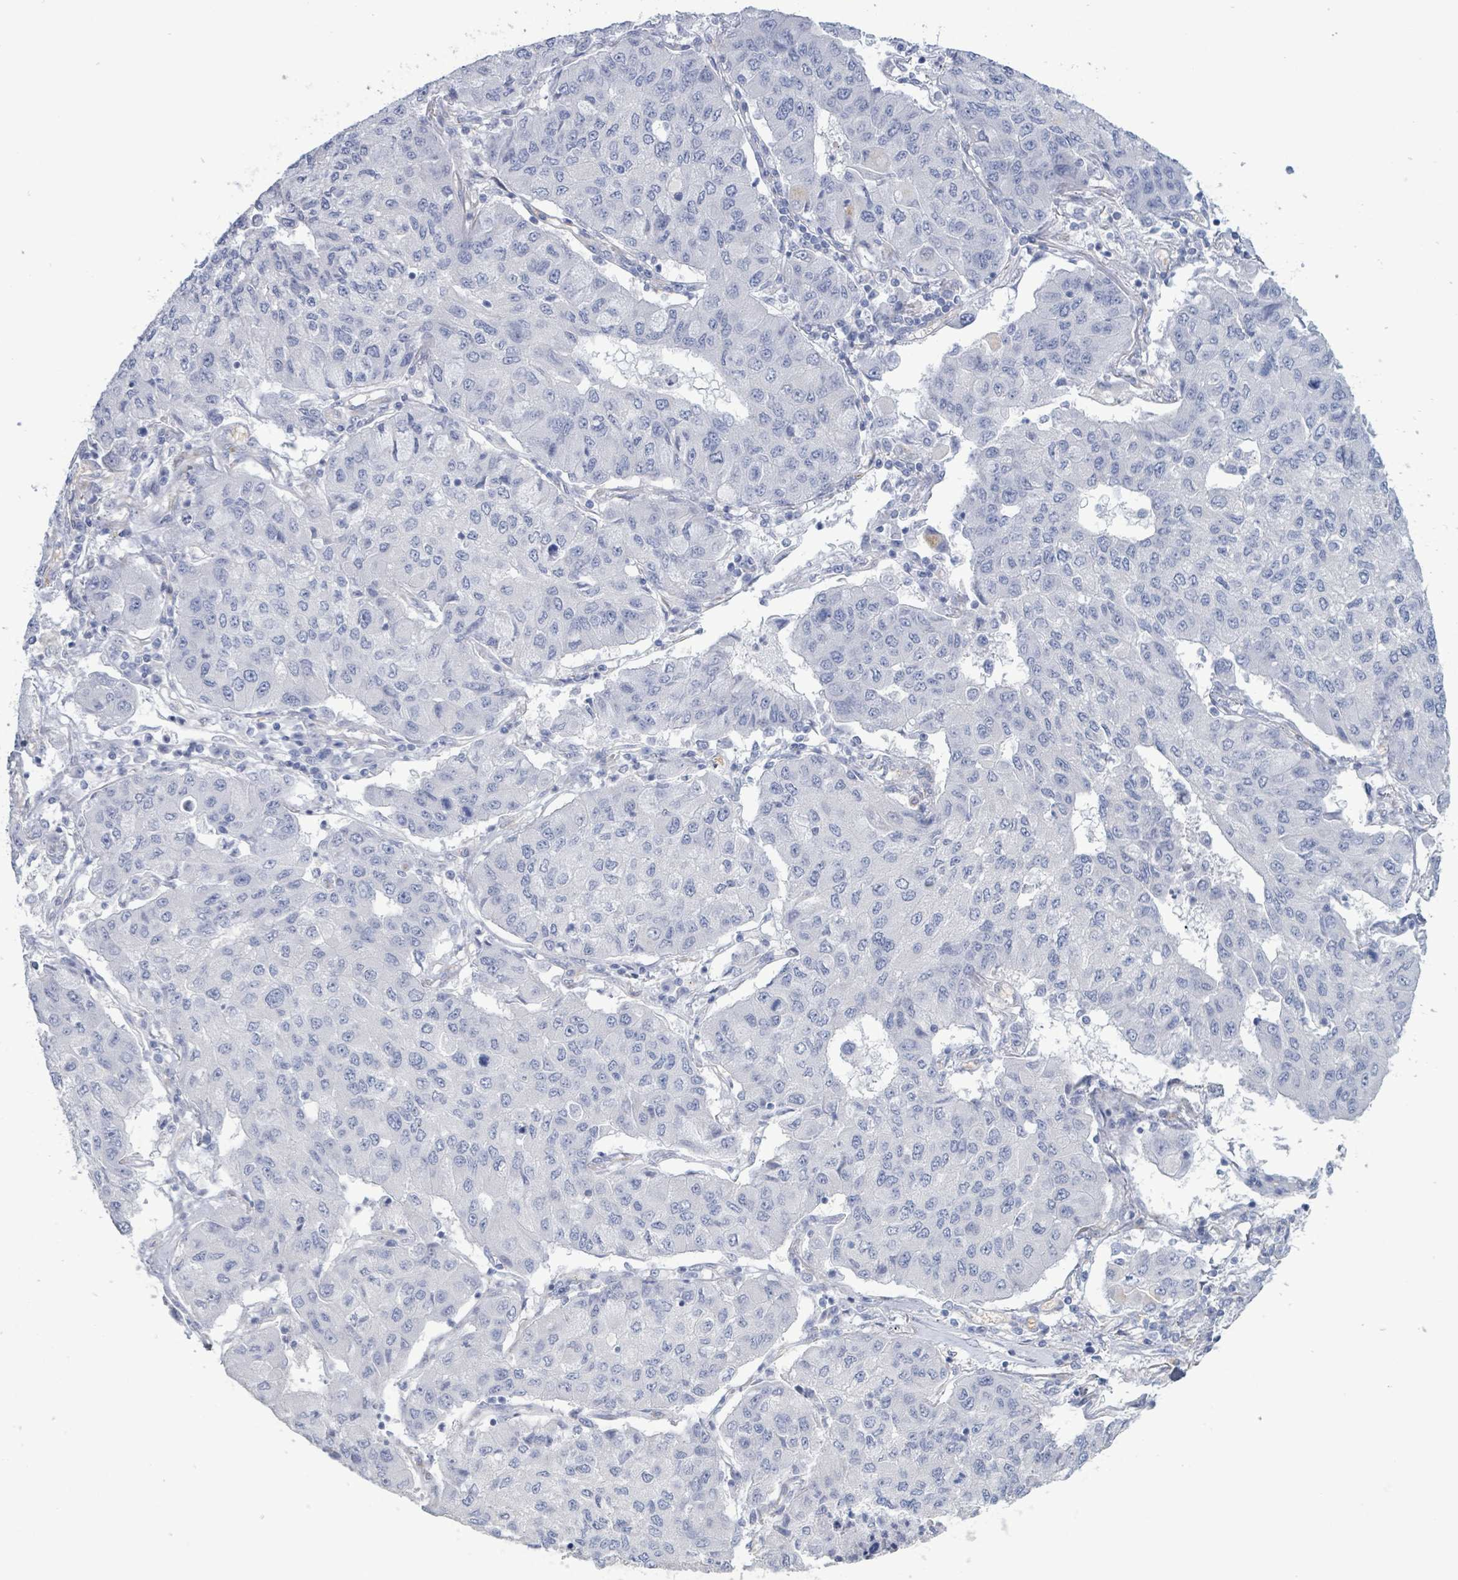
{"staining": {"intensity": "negative", "quantity": "none", "location": "none"}, "tissue": "lung cancer", "cell_type": "Tumor cells", "image_type": "cancer", "snomed": [{"axis": "morphology", "description": "Squamous cell carcinoma, NOS"}, {"axis": "topography", "description": "Lung"}], "caption": "Tumor cells are negative for protein expression in human lung squamous cell carcinoma.", "gene": "PKLR", "patient": {"sex": "male", "age": 74}}